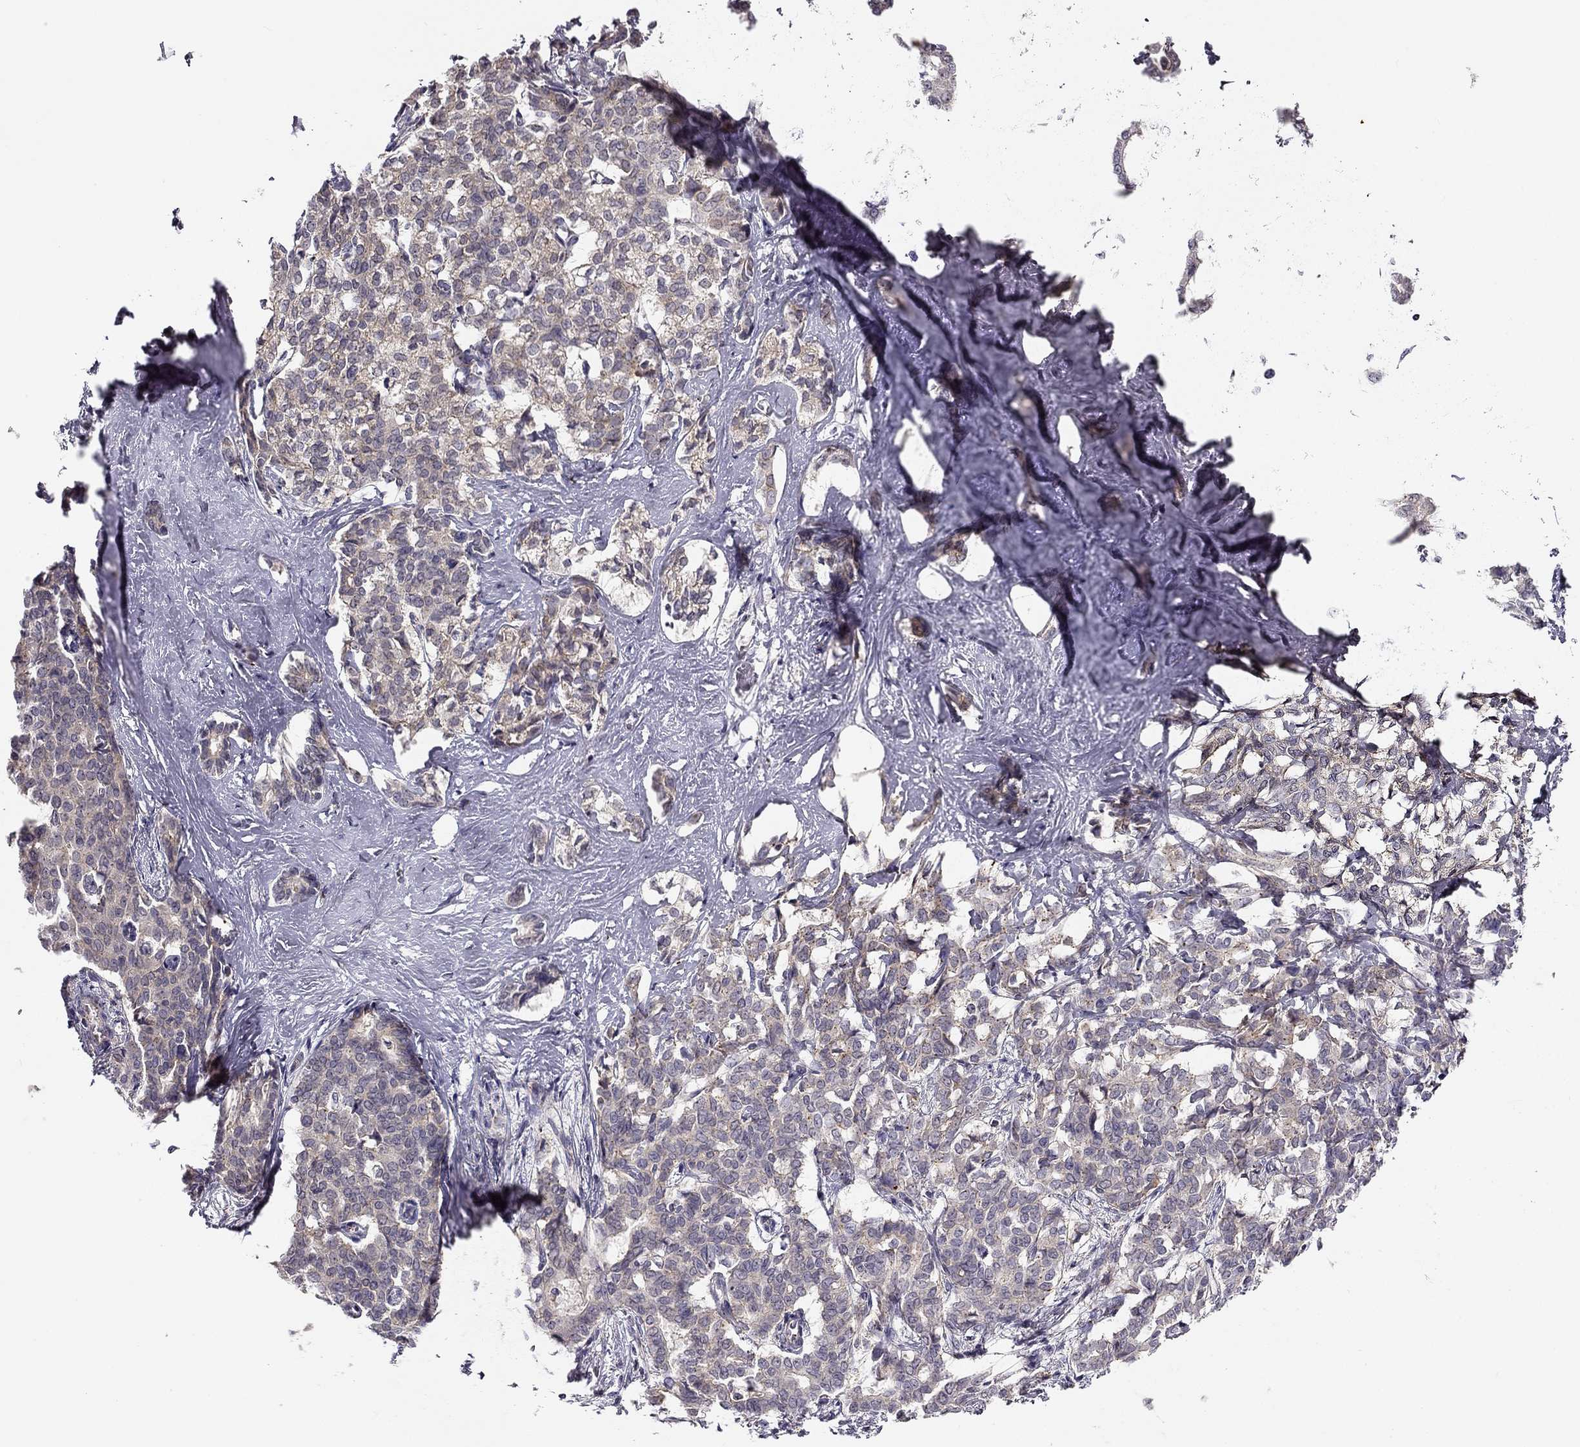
{"staining": {"intensity": "weak", "quantity": "<25%", "location": "cytoplasmic/membranous"}, "tissue": "liver cancer", "cell_type": "Tumor cells", "image_type": "cancer", "snomed": [{"axis": "morphology", "description": "Cholangiocarcinoma"}, {"axis": "topography", "description": "Liver"}], "caption": "The image demonstrates no staining of tumor cells in liver cancer.", "gene": "CNR1", "patient": {"sex": "female", "age": 47}}